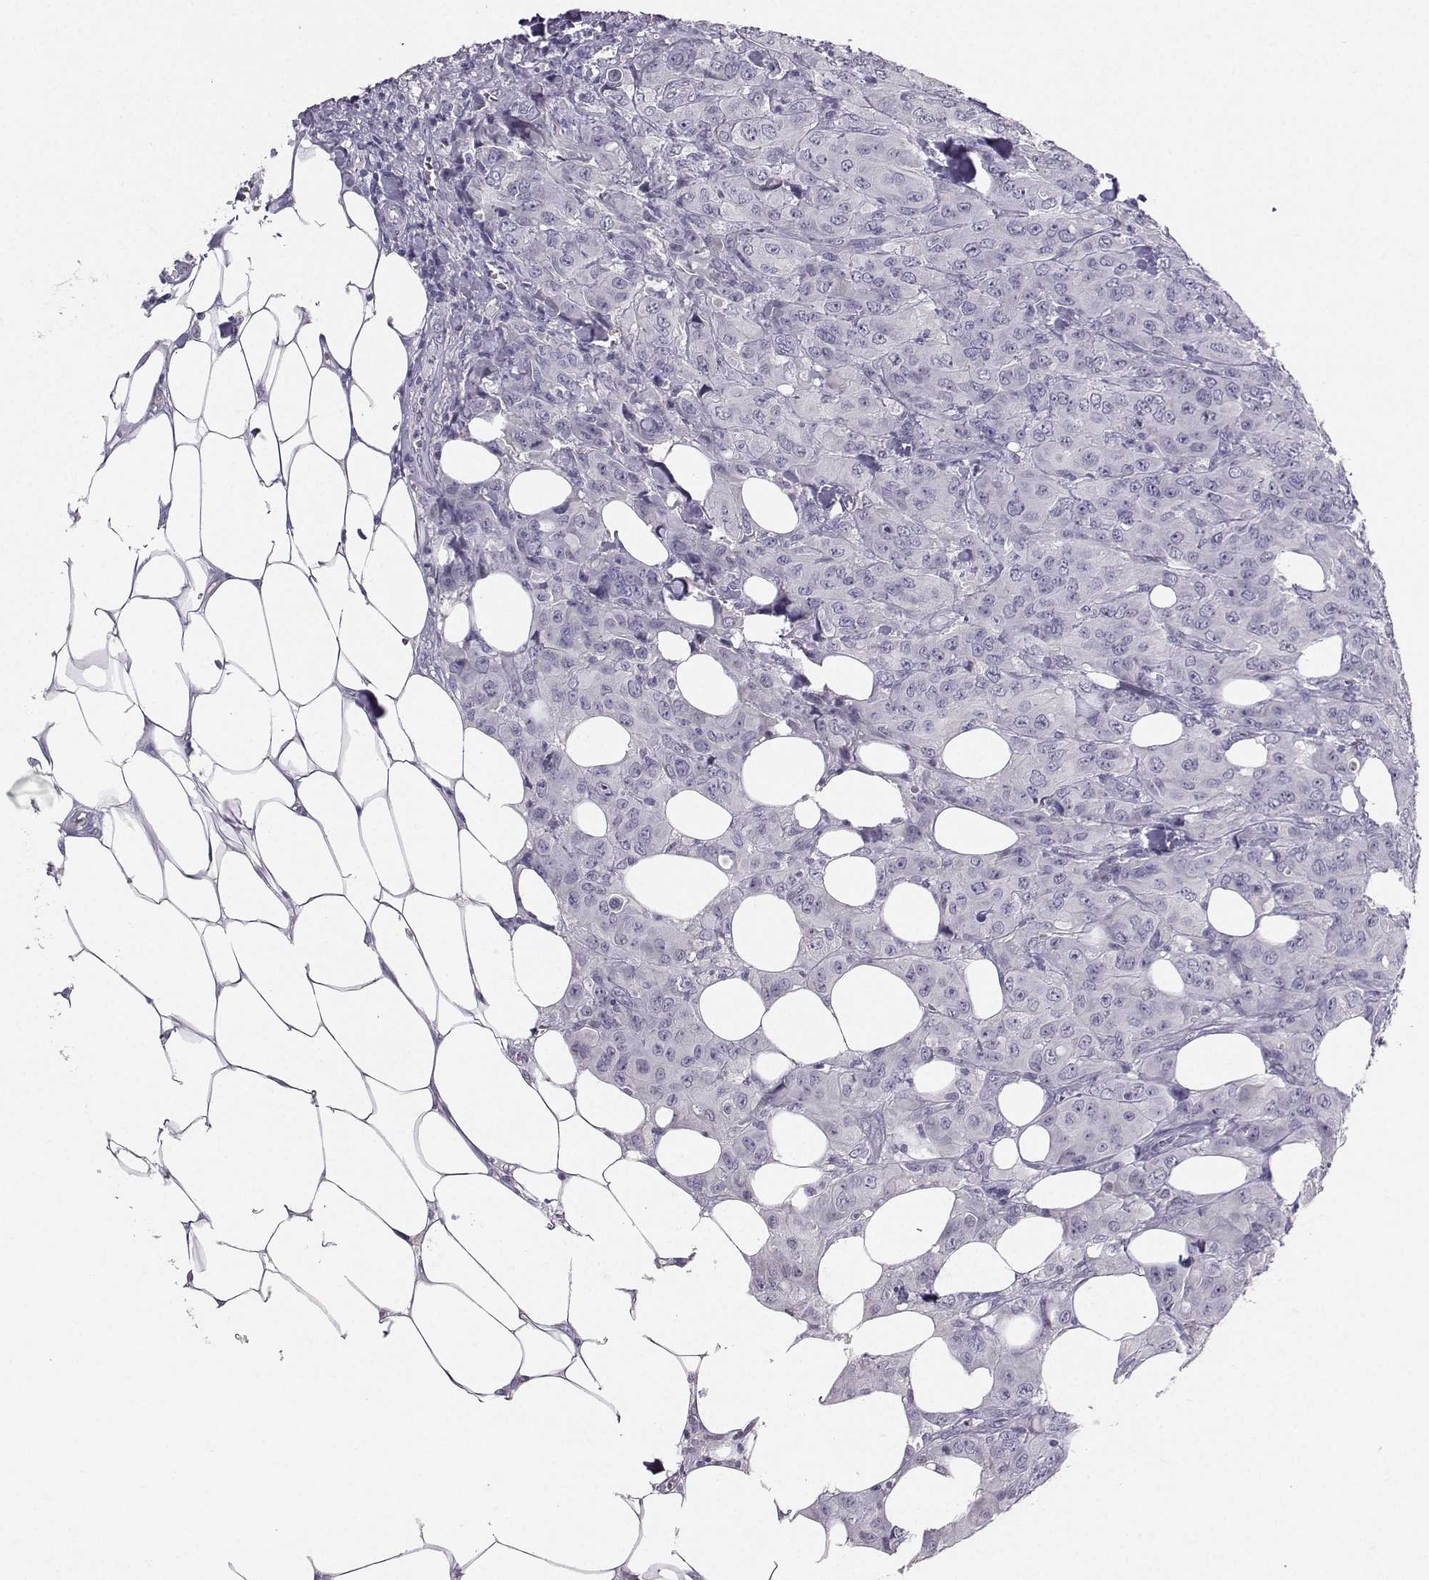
{"staining": {"intensity": "negative", "quantity": "none", "location": "none"}, "tissue": "breast cancer", "cell_type": "Tumor cells", "image_type": "cancer", "snomed": [{"axis": "morphology", "description": "Duct carcinoma"}, {"axis": "topography", "description": "Breast"}], "caption": "Image shows no significant protein staining in tumor cells of breast intraductal carcinoma.", "gene": "PKP2", "patient": {"sex": "female", "age": 43}}